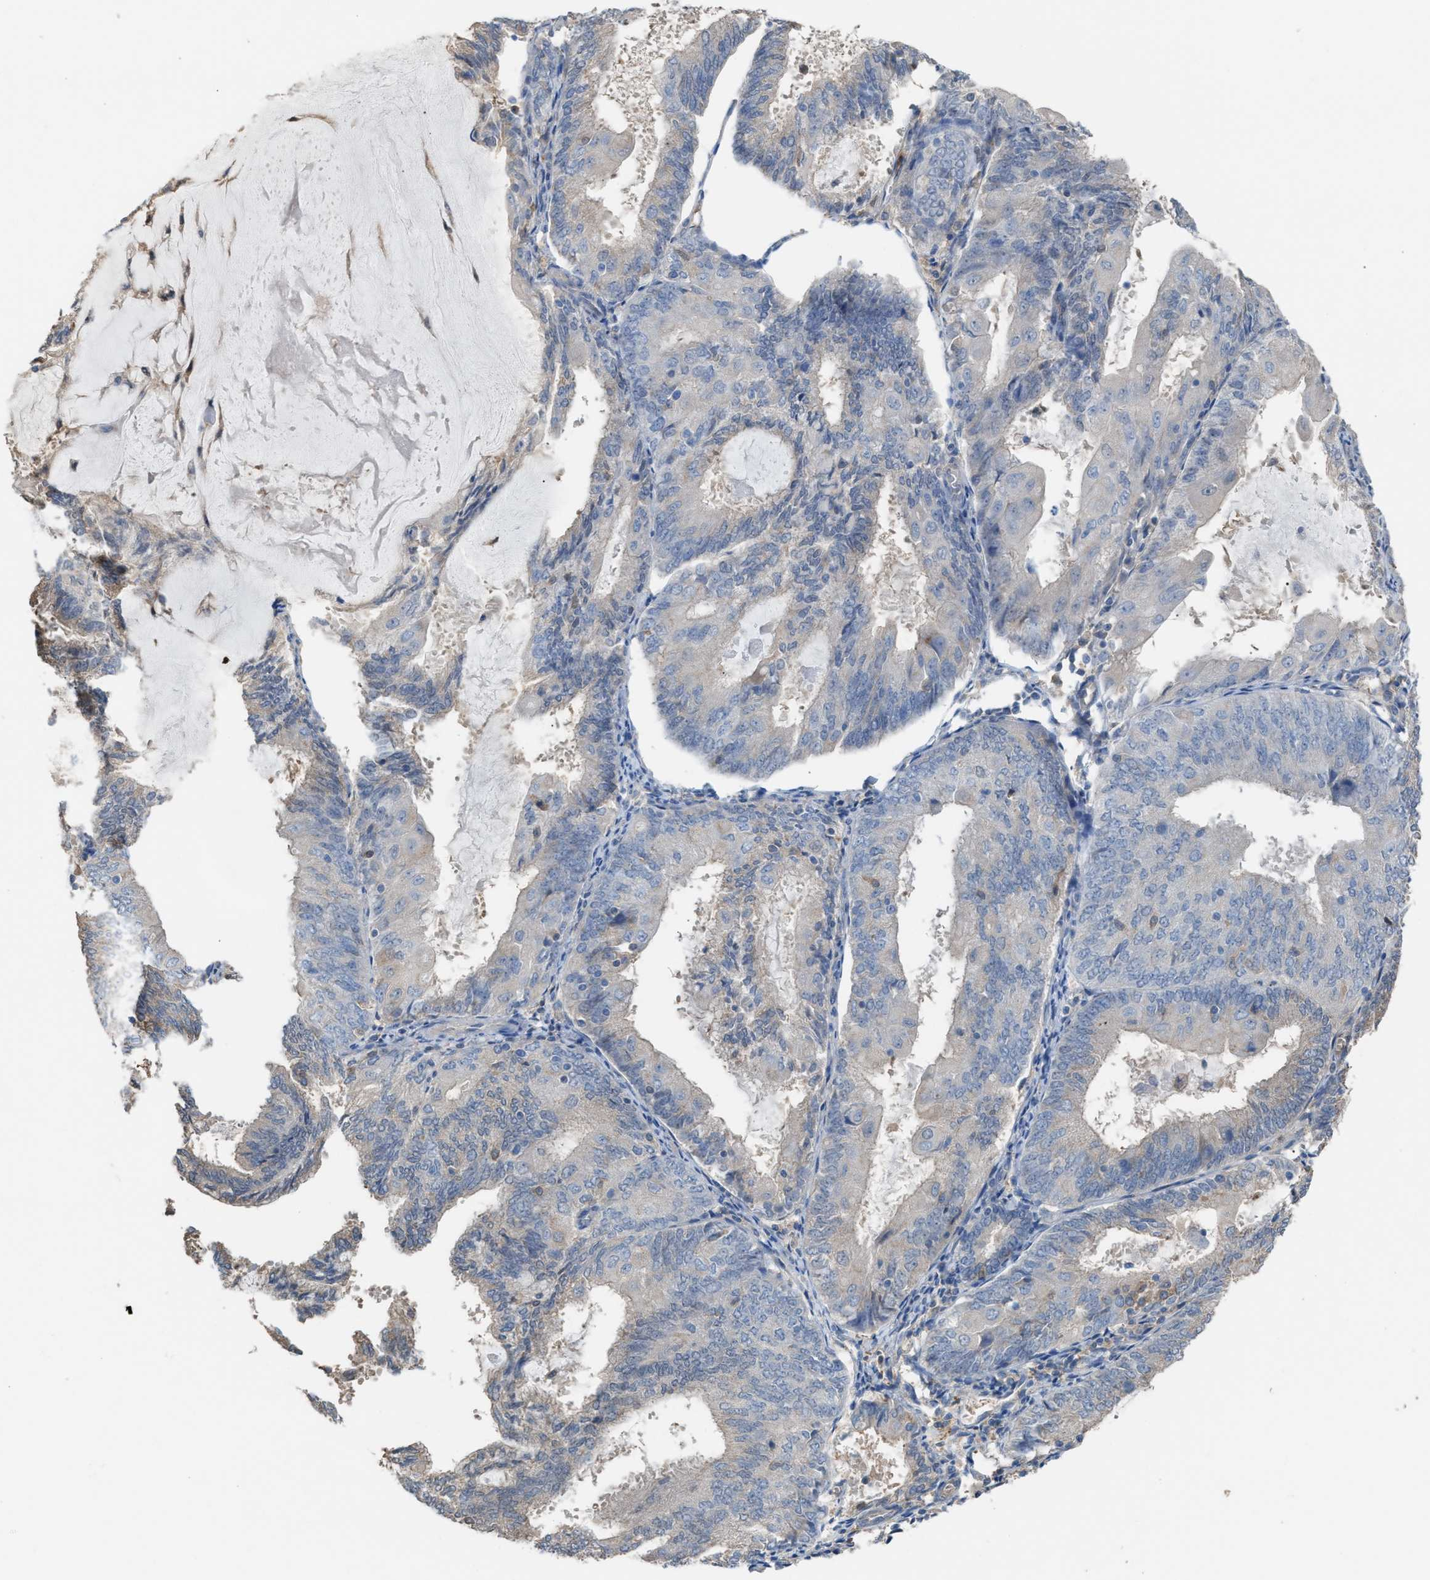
{"staining": {"intensity": "negative", "quantity": "none", "location": "none"}, "tissue": "endometrial cancer", "cell_type": "Tumor cells", "image_type": "cancer", "snomed": [{"axis": "morphology", "description": "Adenocarcinoma, NOS"}, {"axis": "topography", "description": "Endometrium"}], "caption": "This is a histopathology image of immunohistochemistry (IHC) staining of adenocarcinoma (endometrial), which shows no expression in tumor cells. (DAB IHC visualized using brightfield microscopy, high magnification).", "gene": "NQO2", "patient": {"sex": "female", "age": 81}}